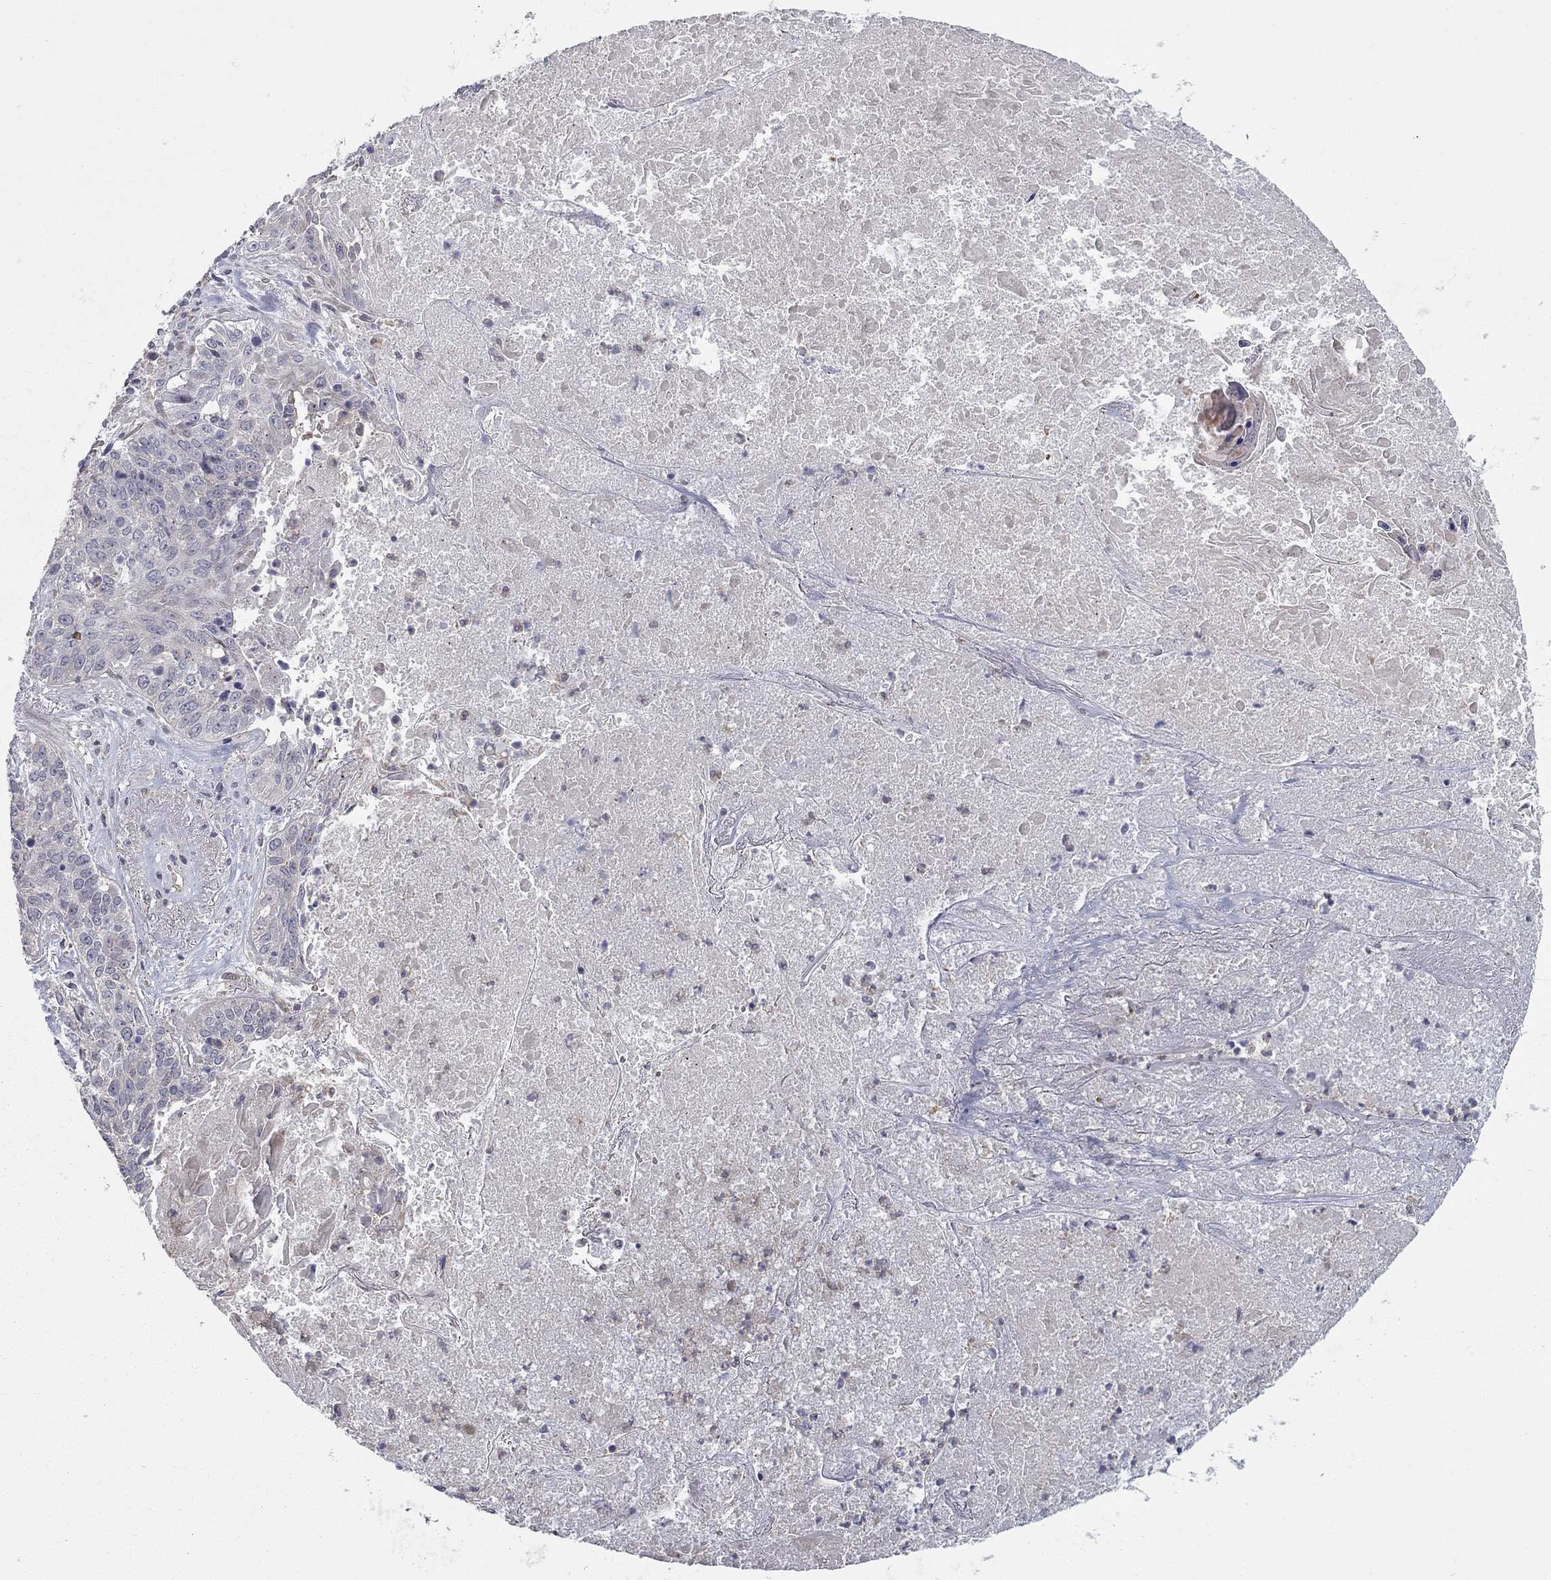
{"staining": {"intensity": "negative", "quantity": "none", "location": "none"}, "tissue": "lung cancer", "cell_type": "Tumor cells", "image_type": "cancer", "snomed": [{"axis": "morphology", "description": "Squamous cell carcinoma, NOS"}, {"axis": "topography", "description": "Lung"}], "caption": "A high-resolution photomicrograph shows immunohistochemistry staining of lung cancer, which shows no significant expression in tumor cells.", "gene": "DUSP7", "patient": {"sex": "male", "age": 64}}